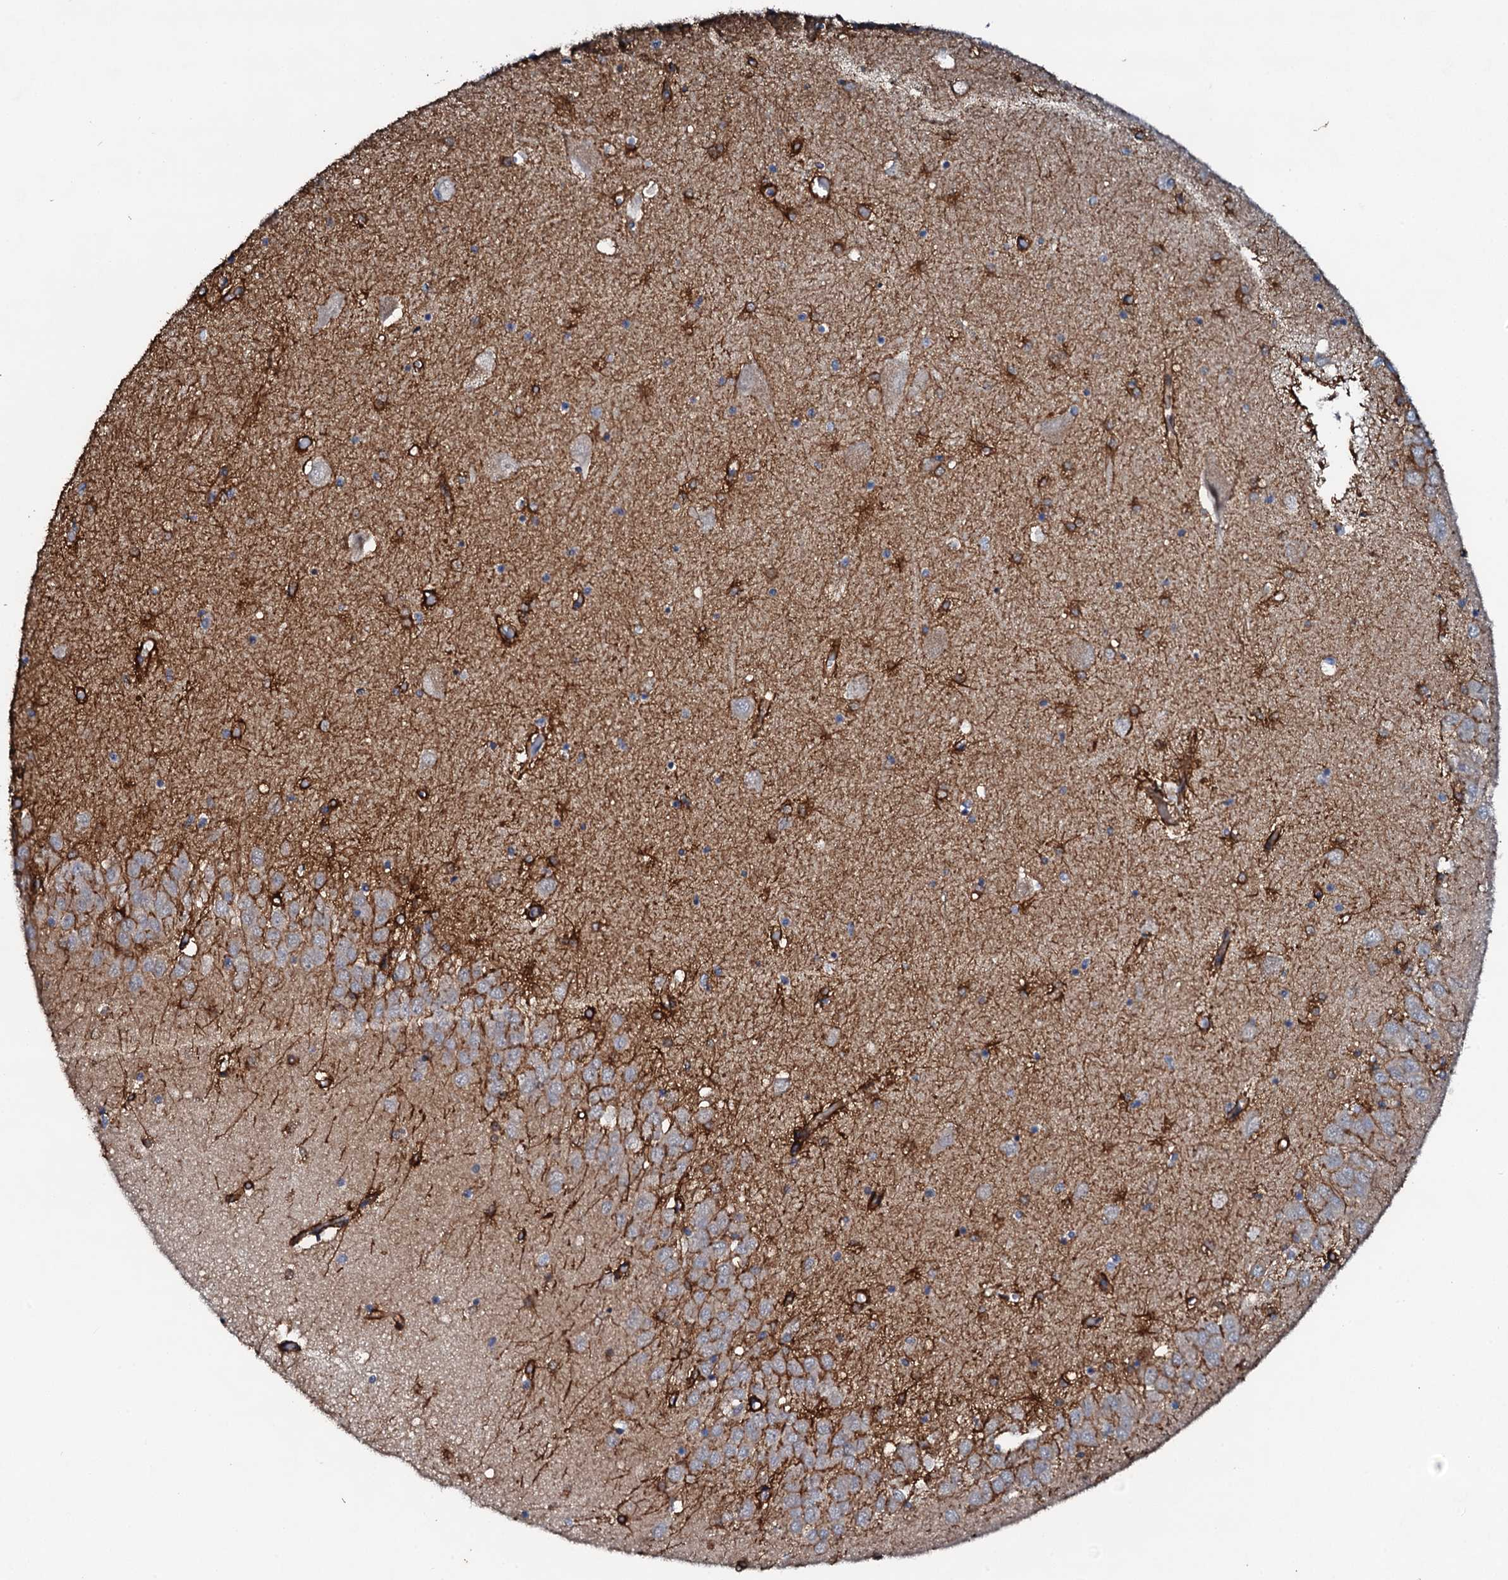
{"staining": {"intensity": "strong", "quantity": "<25%", "location": "cytoplasmic/membranous"}, "tissue": "hippocampus", "cell_type": "Glial cells", "image_type": "normal", "snomed": [{"axis": "morphology", "description": "Normal tissue, NOS"}, {"axis": "topography", "description": "Hippocampus"}], "caption": "High-magnification brightfield microscopy of unremarkable hippocampus stained with DAB (3,3'-diaminobenzidine) (brown) and counterstained with hematoxylin (blue). glial cells exhibit strong cytoplasmic/membranous staining is identified in approximately<25% of cells. (Brightfield microscopy of DAB IHC at high magnification).", "gene": "SNTA1", "patient": {"sex": "male", "age": 70}}